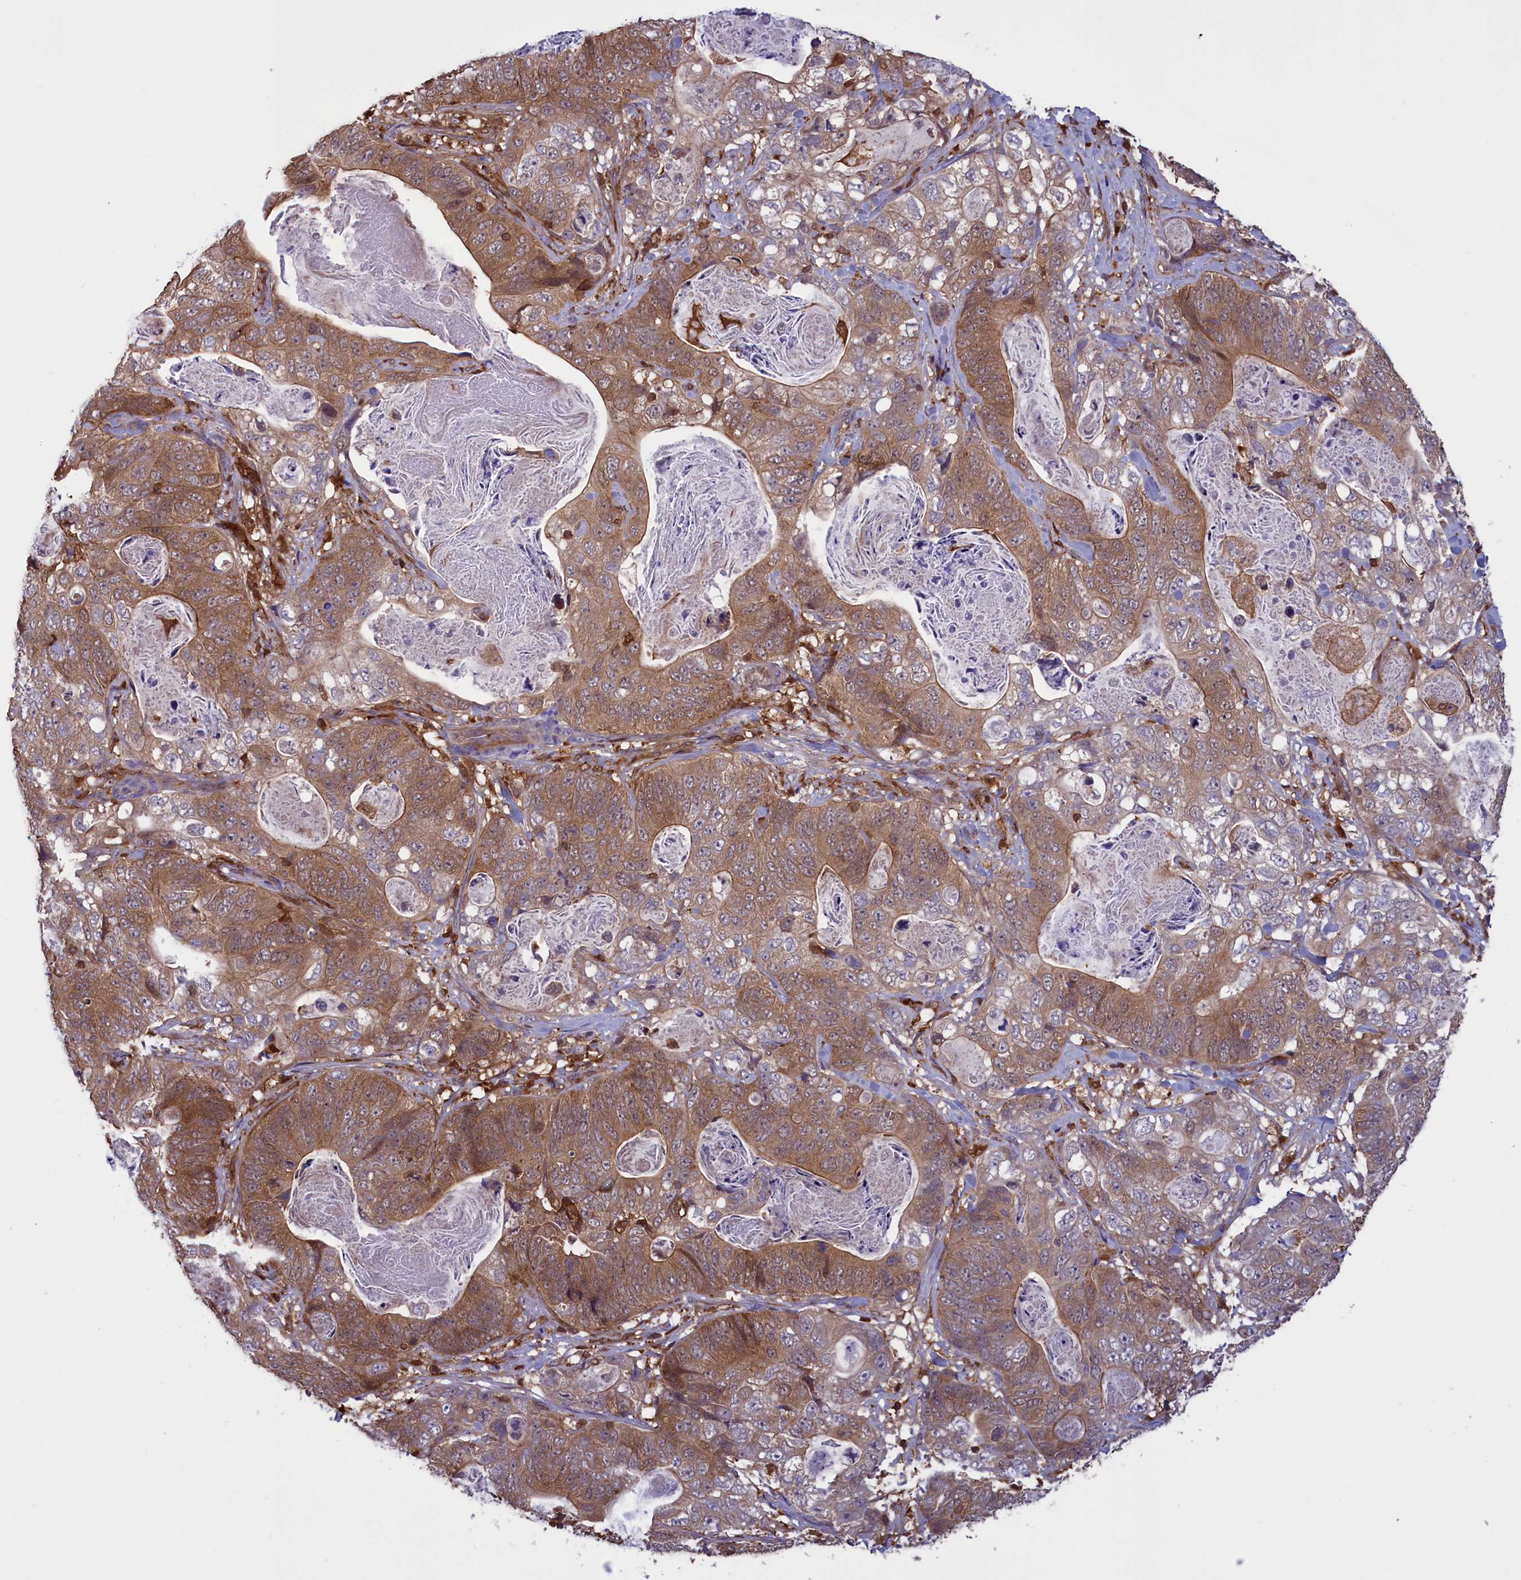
{"staining": {"intensity": "moderate", "quantity": ">75%", "location": "cytoplasmic/membranous"}, "tissue": "stomach cancer", "cell_type": "Tumor cells", "image_type": "cancer", "snomed": [{"axis": "morphology", "description": "Normal tissue, NOS"}, {"axis": "morphology", "description": "Adenocarcinoma, NOS"}, {"axis": "topography", "description": "Stomach"}], "caption": "Stomach cancer (adenocarcinoma) stained with a brown dye demonstrates moderate cytoplasmic/membranous positive positivity in approximately >75% of tumor cells.", "gene": "ARHGAP18", "patient": {"sex": "female", "age": 89}}